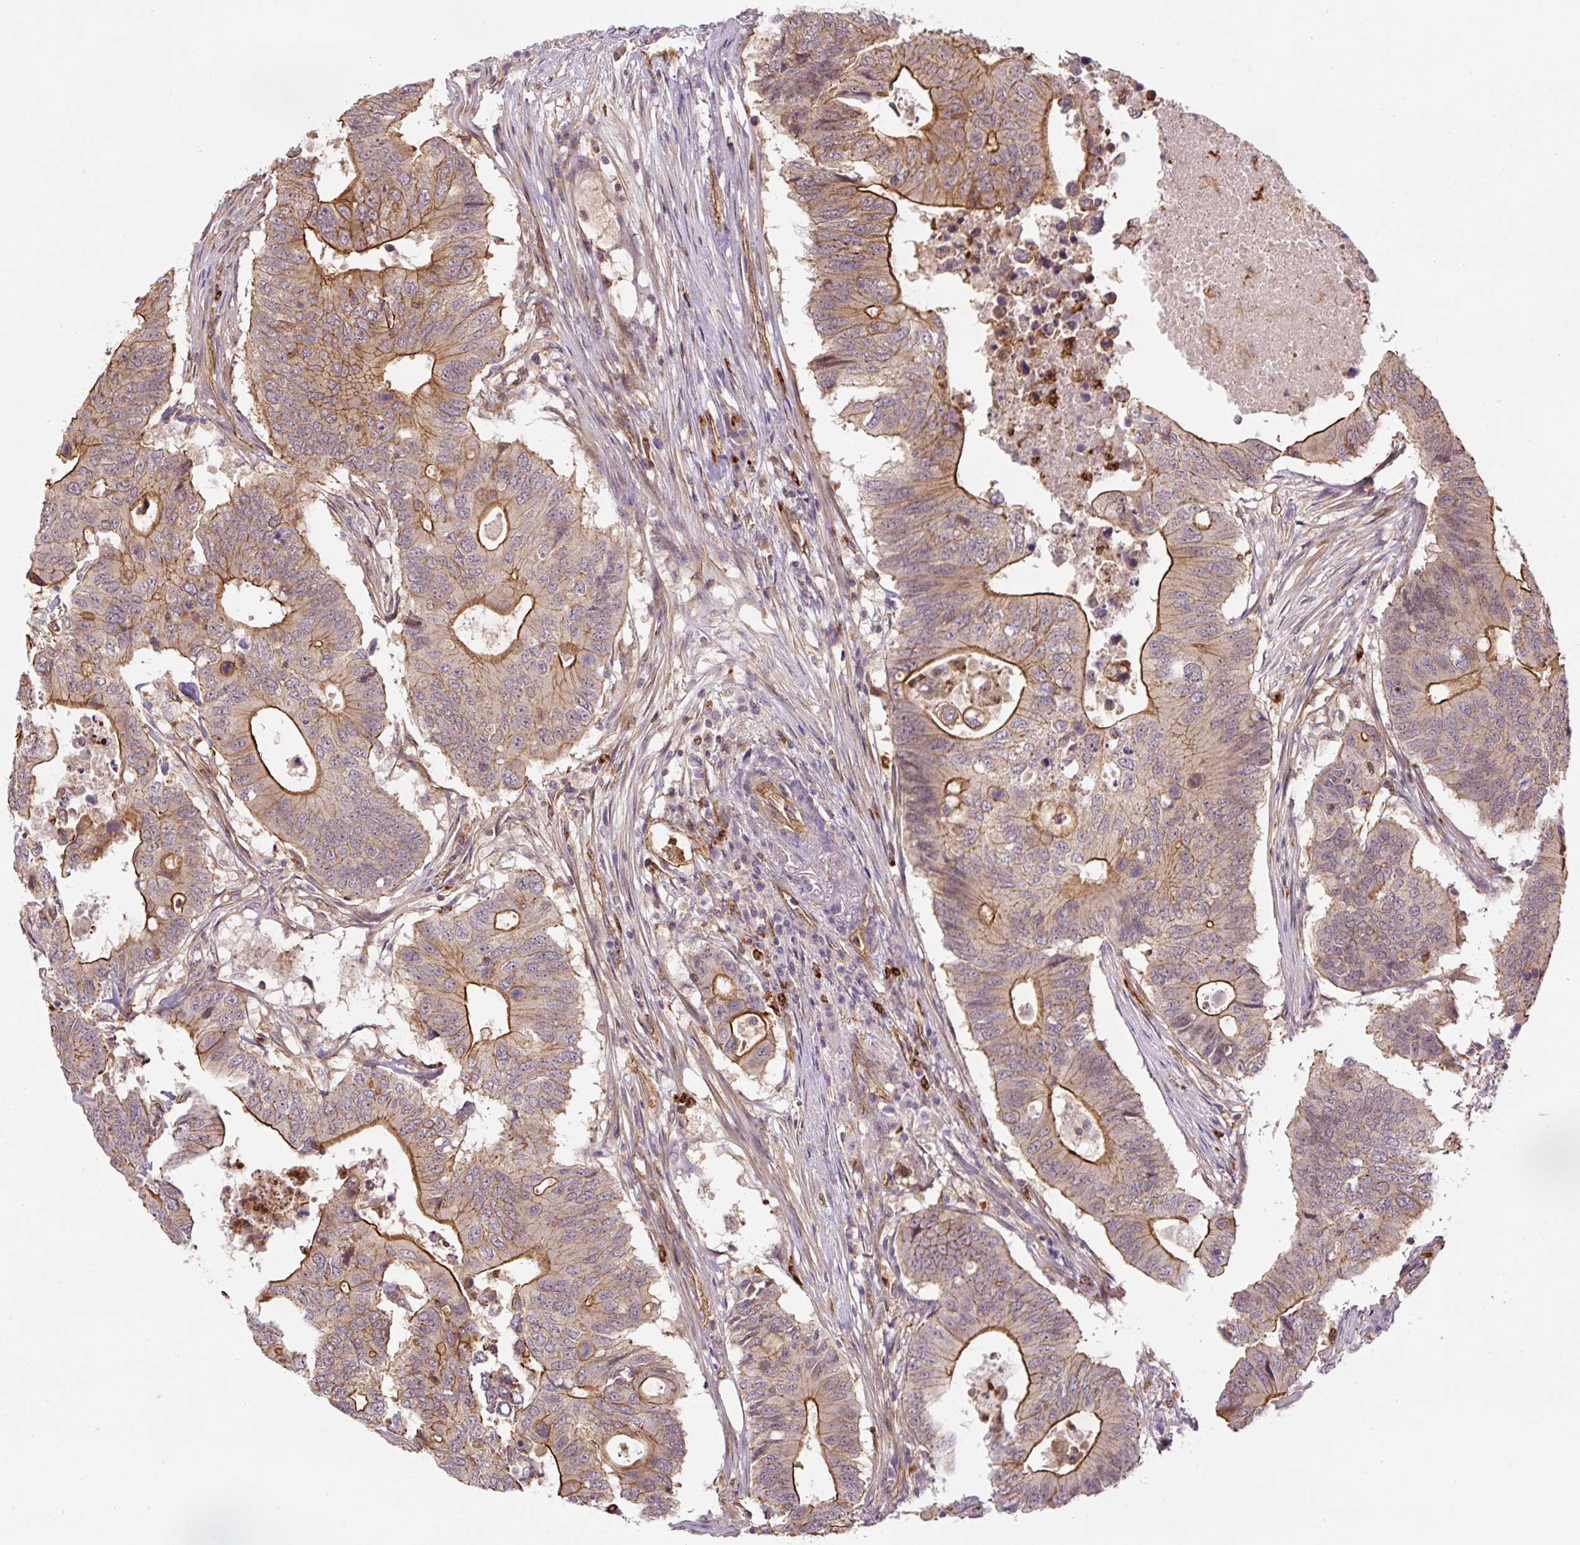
{"staining": {"intensity": "moderate", "quantity": ">75%", "location": "cytoplasmic/membranous"}, "tissue": "colorectal cancer", "cell_type": "Tumor cells", "image_type": "cancer", "snomed": [{"axis": "morphology", "description": "Adenocarcinoma, NOS"}, {"axis": "topography", "description": "Colon"}], "caption": "A photomicrograph of human colorectal cancer stained for a protein exhibits moderate cytoplasmic/membranous brown staining in tumor cells. (brown staining indicates protein expression, while blue staining denotes nuclei).", "gene": "B3GALT5", "patient": {"sex": "male", "age": 71}}